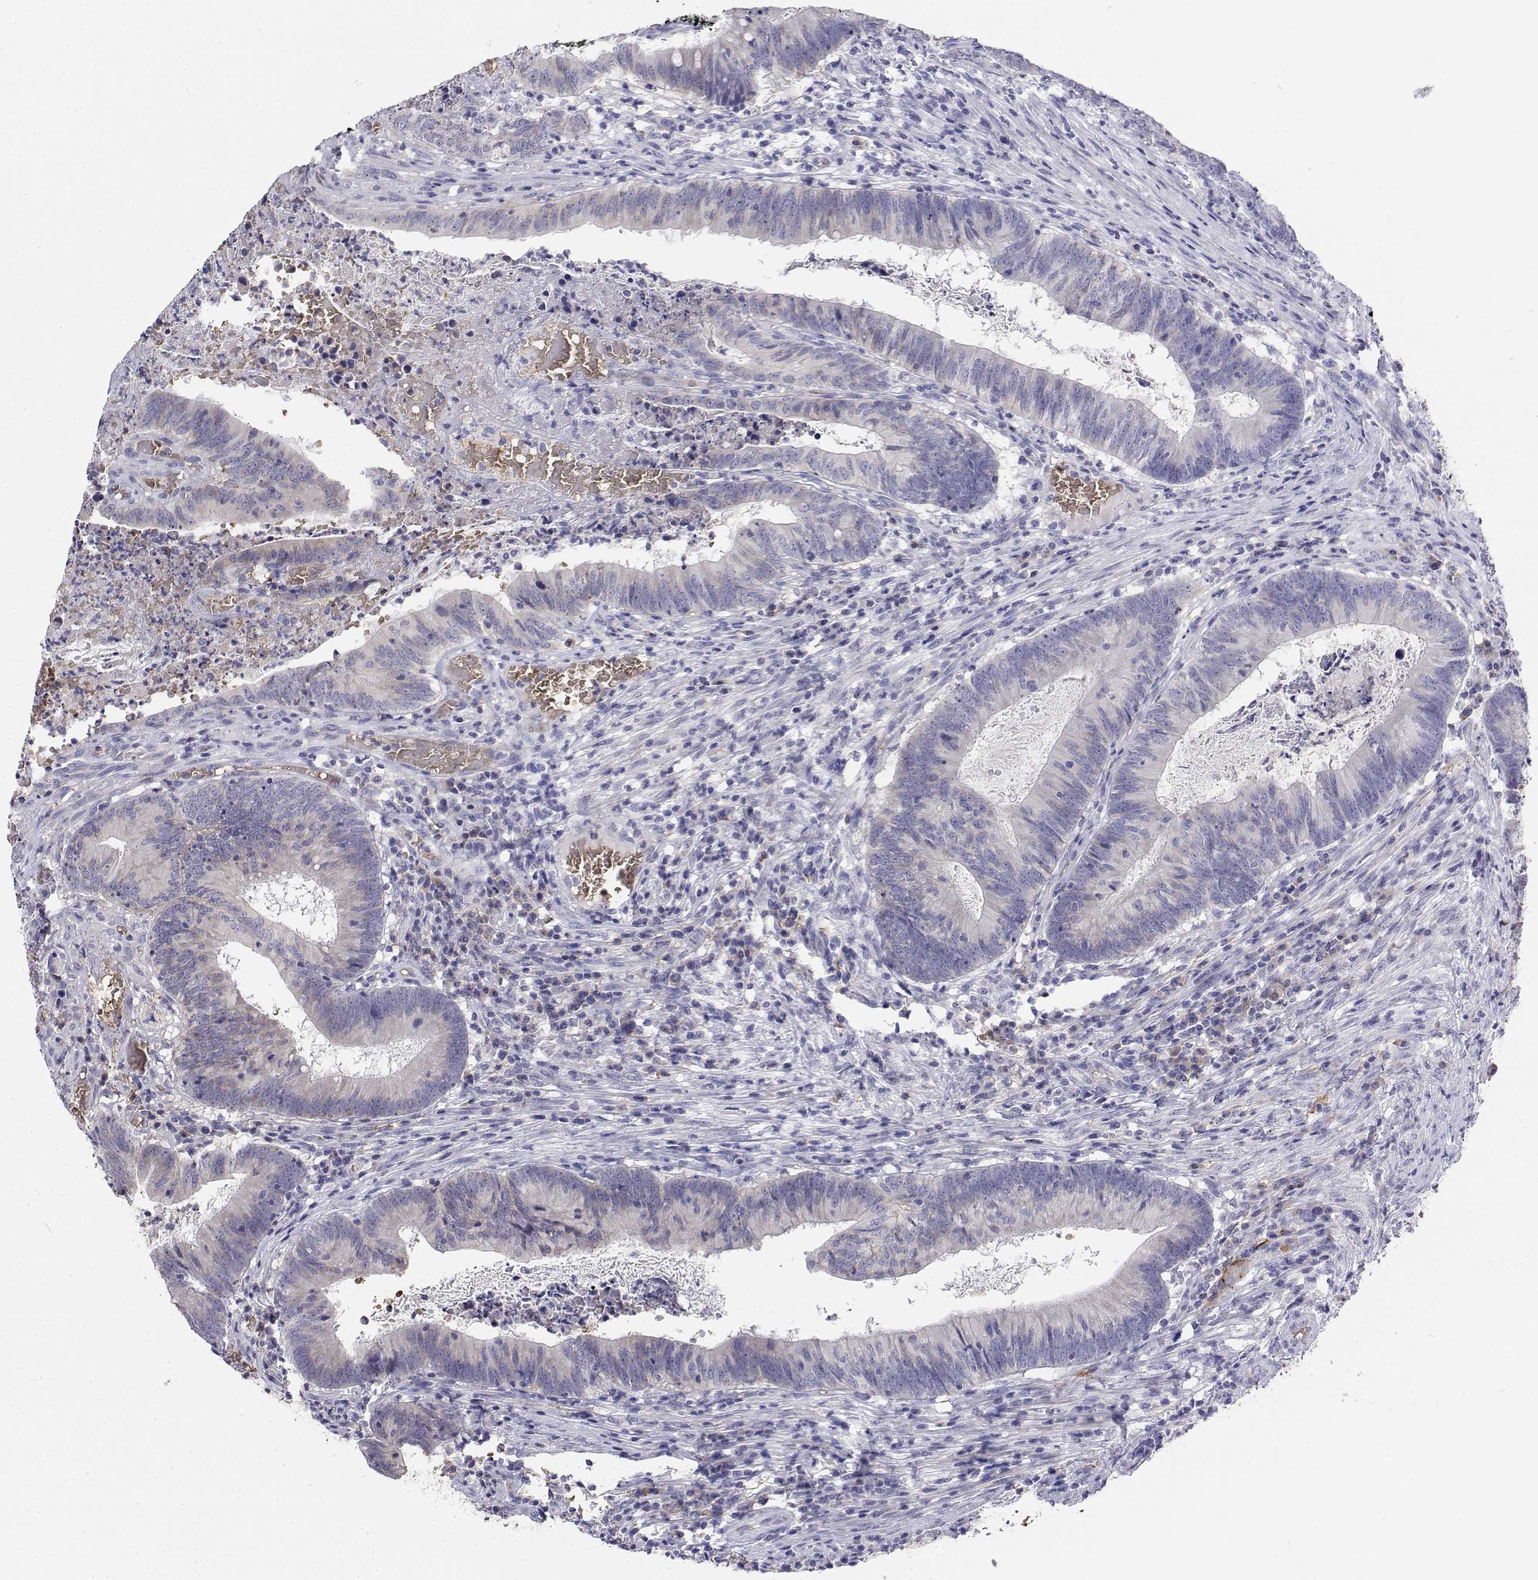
{"staining": {"intensity": "negative", "quantity": "none", "location": "none"}, "tissue": "colorectal cancer", "cell_type": "Tumor cells", "image_type": "cancer", "snomed": [{"axis": "morphology", "description": "Adenocarcinoma, NOS"}, {"axis": "topography", "description": "Colon"}], "caption": "DAB immunohistochemical staining of colorectal cancer (adenocarcinoma) exhibits no significant staining in tumor cells.", "gene": "CADM1", "patient": {"sex": "female", "age": 70}}